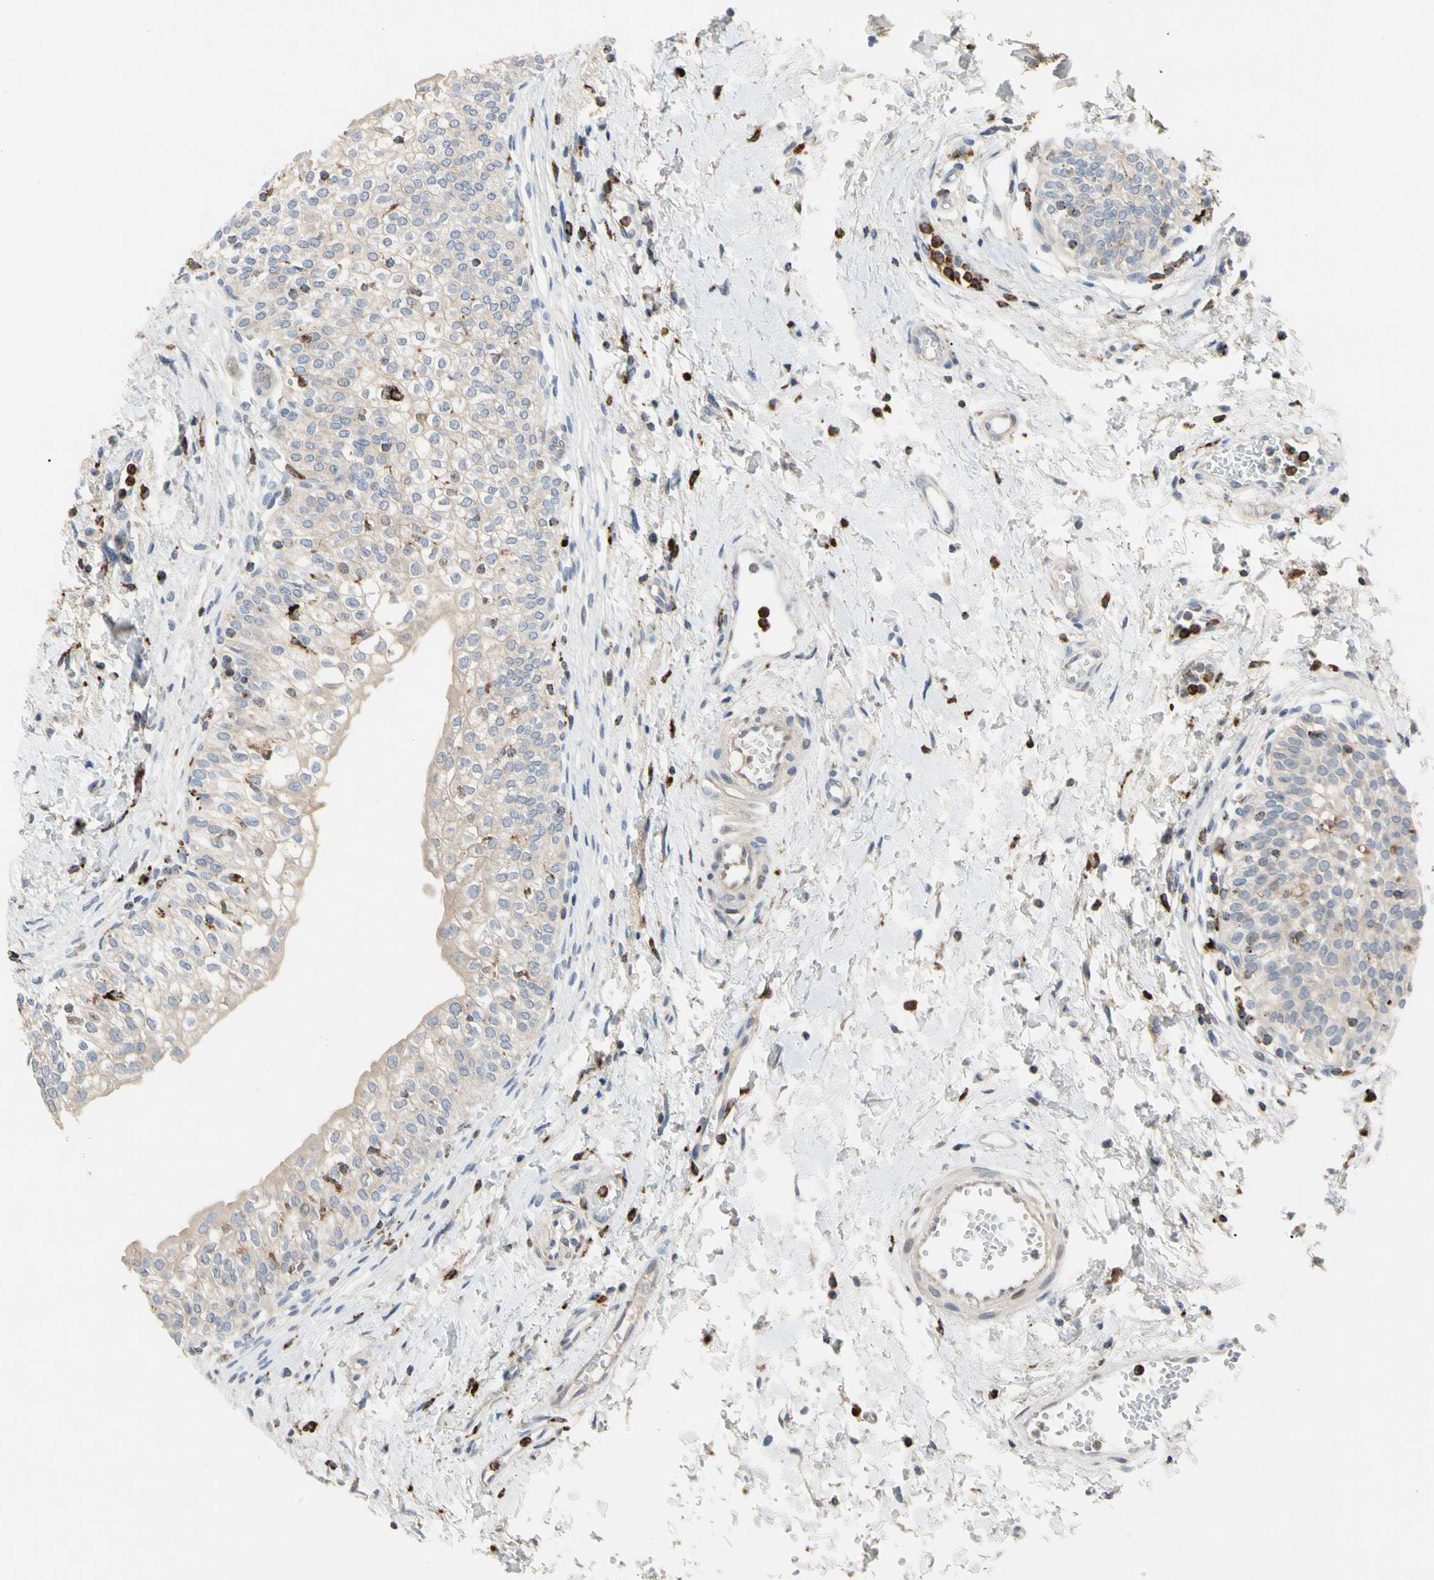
{"staining": {"intensity": "weak", "quantity": "<25%", "location": "cytoplasmic/membranous"}, "tissue": "urinary bladder", "cell_type": "Urothelial cells", "image_type": "normal", "snomed": [{"axis": "morphology", "description": "Normal tissue, NOS"}, {"axis": "topography", "description": "Urinary bladder"}], "caption": "This is an immunohistochemistry (IHC) micrograph of normal urinary bladder. There is no expression in urothelial cells.", "gene": "ADA2", "patient": {"sex": "male", "age": 55}}